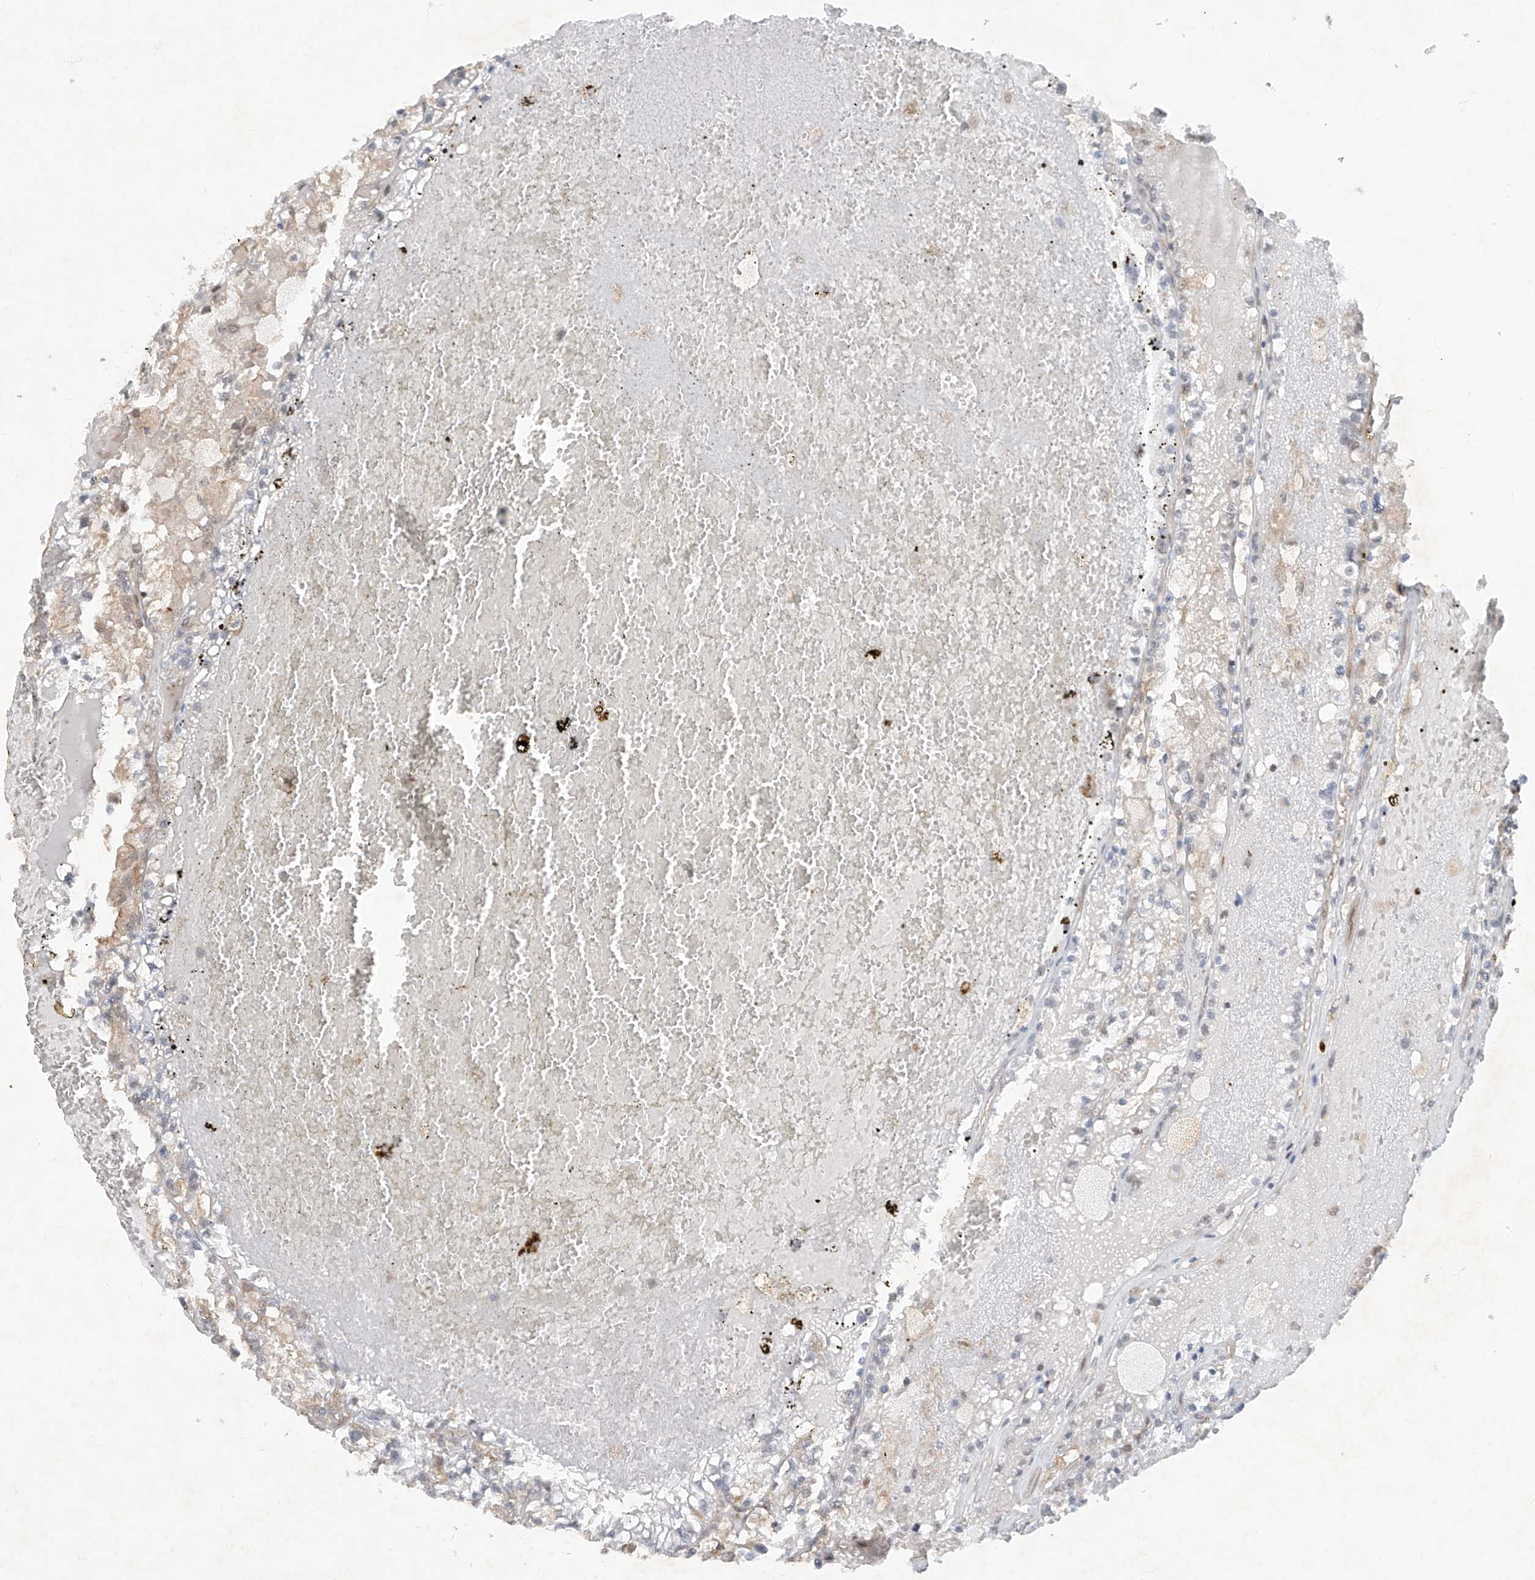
{"staining": {"intensity": "weak", "quantity": "25%-75%", "location": "cytoplasmic/membranous"}, "tissue": "renal cancer", "cell_type": "Tumor cells", "image_type": "cancer", "snomed": [{"axis": "morphology", "description": "Adenocarcinoma, NOS"}, {"axis": "topography", "description": "Kidney"}], "caption": "Immunohistochemical staining of renal adenocarcinoma exhibits weak cytoplasmic/membranous protein expression in about 25%-75% of tumor cells. (IHC, brightfield microscopy, high magnification).", "gene": "ZNF358", "patient": {"sex": "female", "age": 56}}